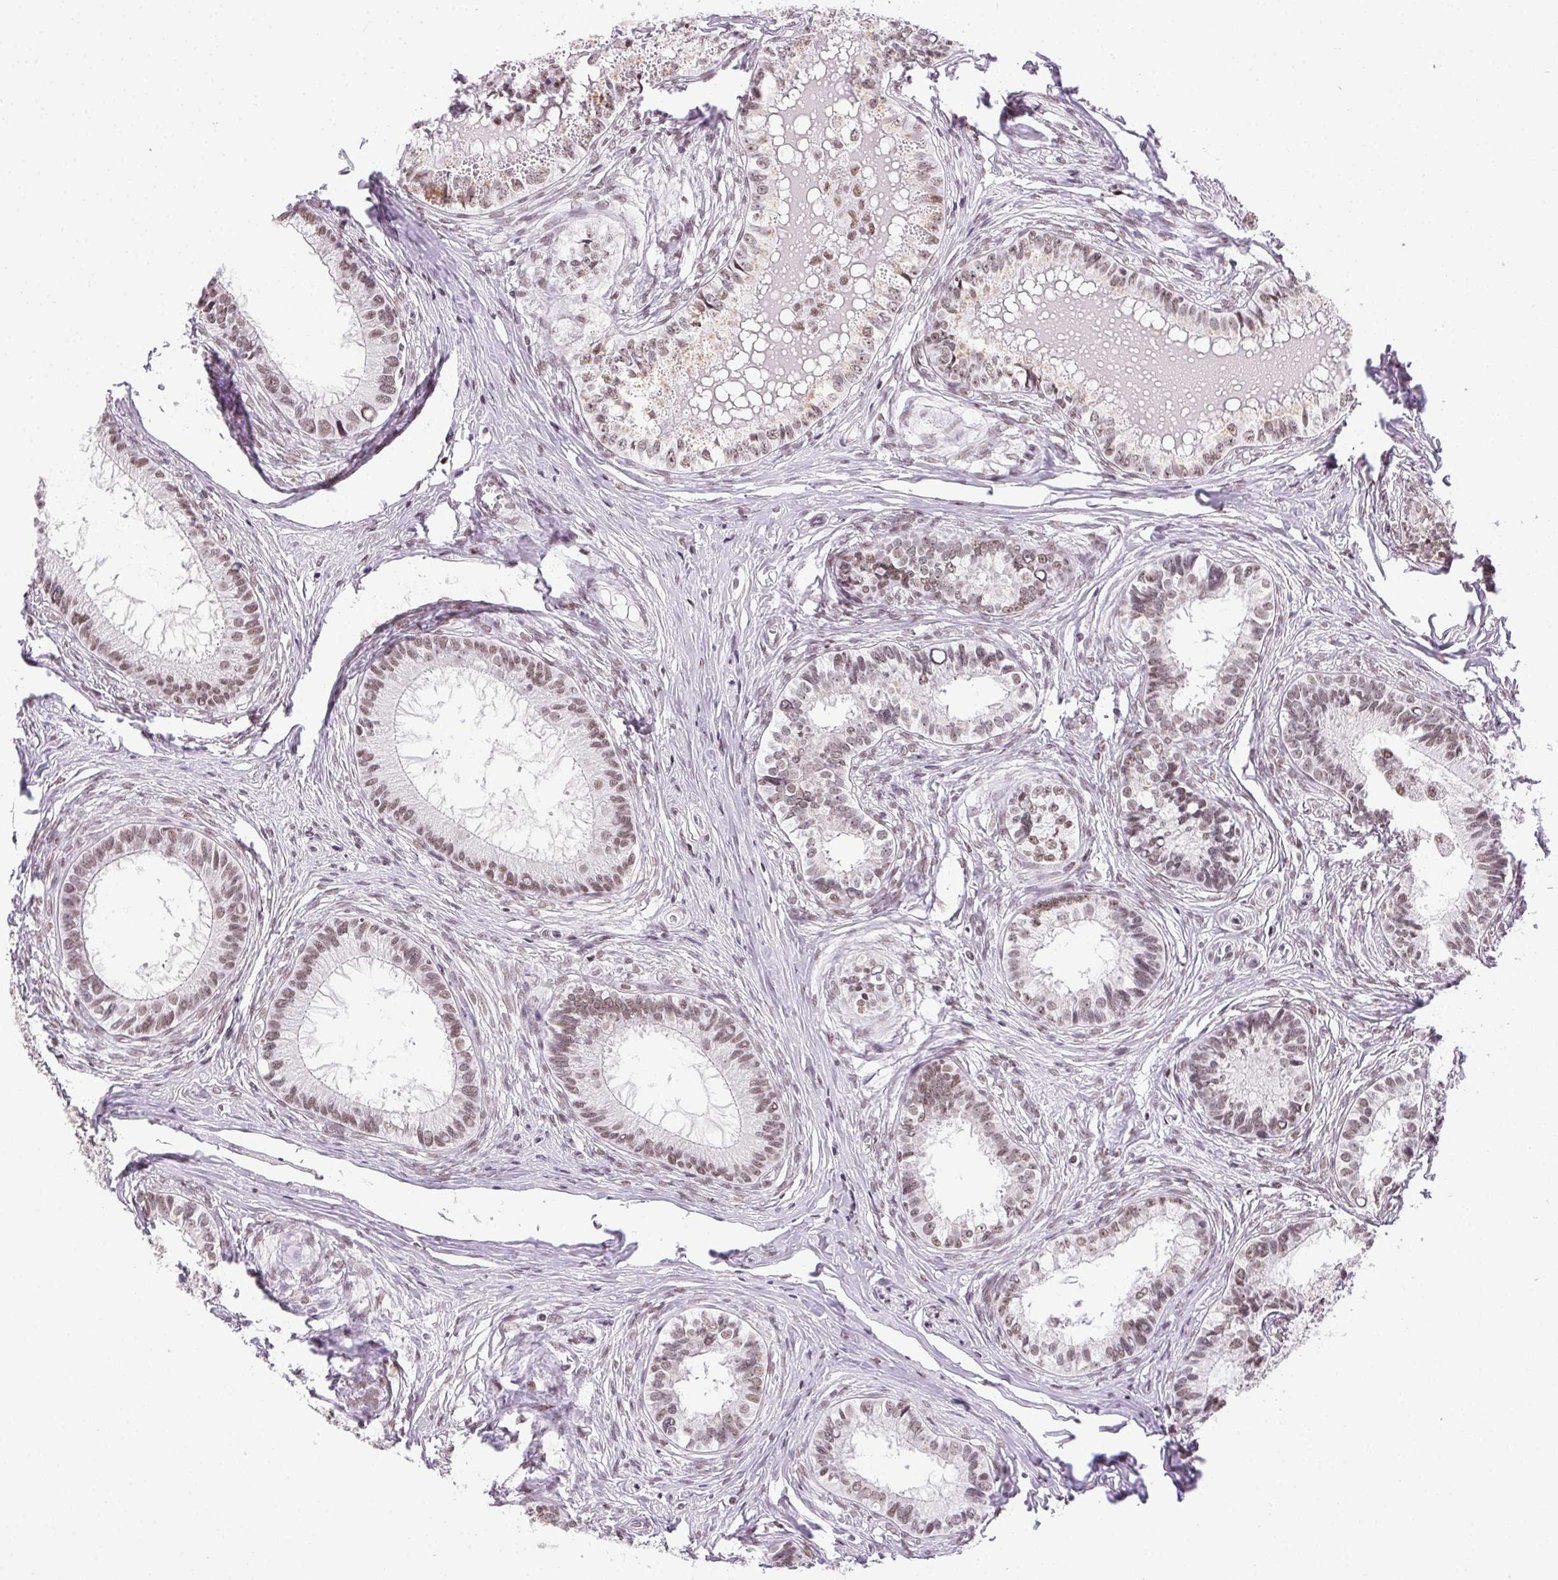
{"staining": {"intensity": "moderate", "quantity": ">75%", "location": "nuclear"}, "tissue": "epididymis", "cell_type": "Glandular cells", "image_type": "normal", "snomed": [{"axis": "morphology", "description": "Normal tissue, NOS"}, {"axis": "topography", "description": "Epididymis"}], "caption": "IHC image of unremarkable human epididymis stained for a protein (brown), which shows medium levels of moderate nuclear positivity in approximately >75% of glandular cells.", "gene": "TRA2B", "patient": {"sex": "male", "age": 34}}